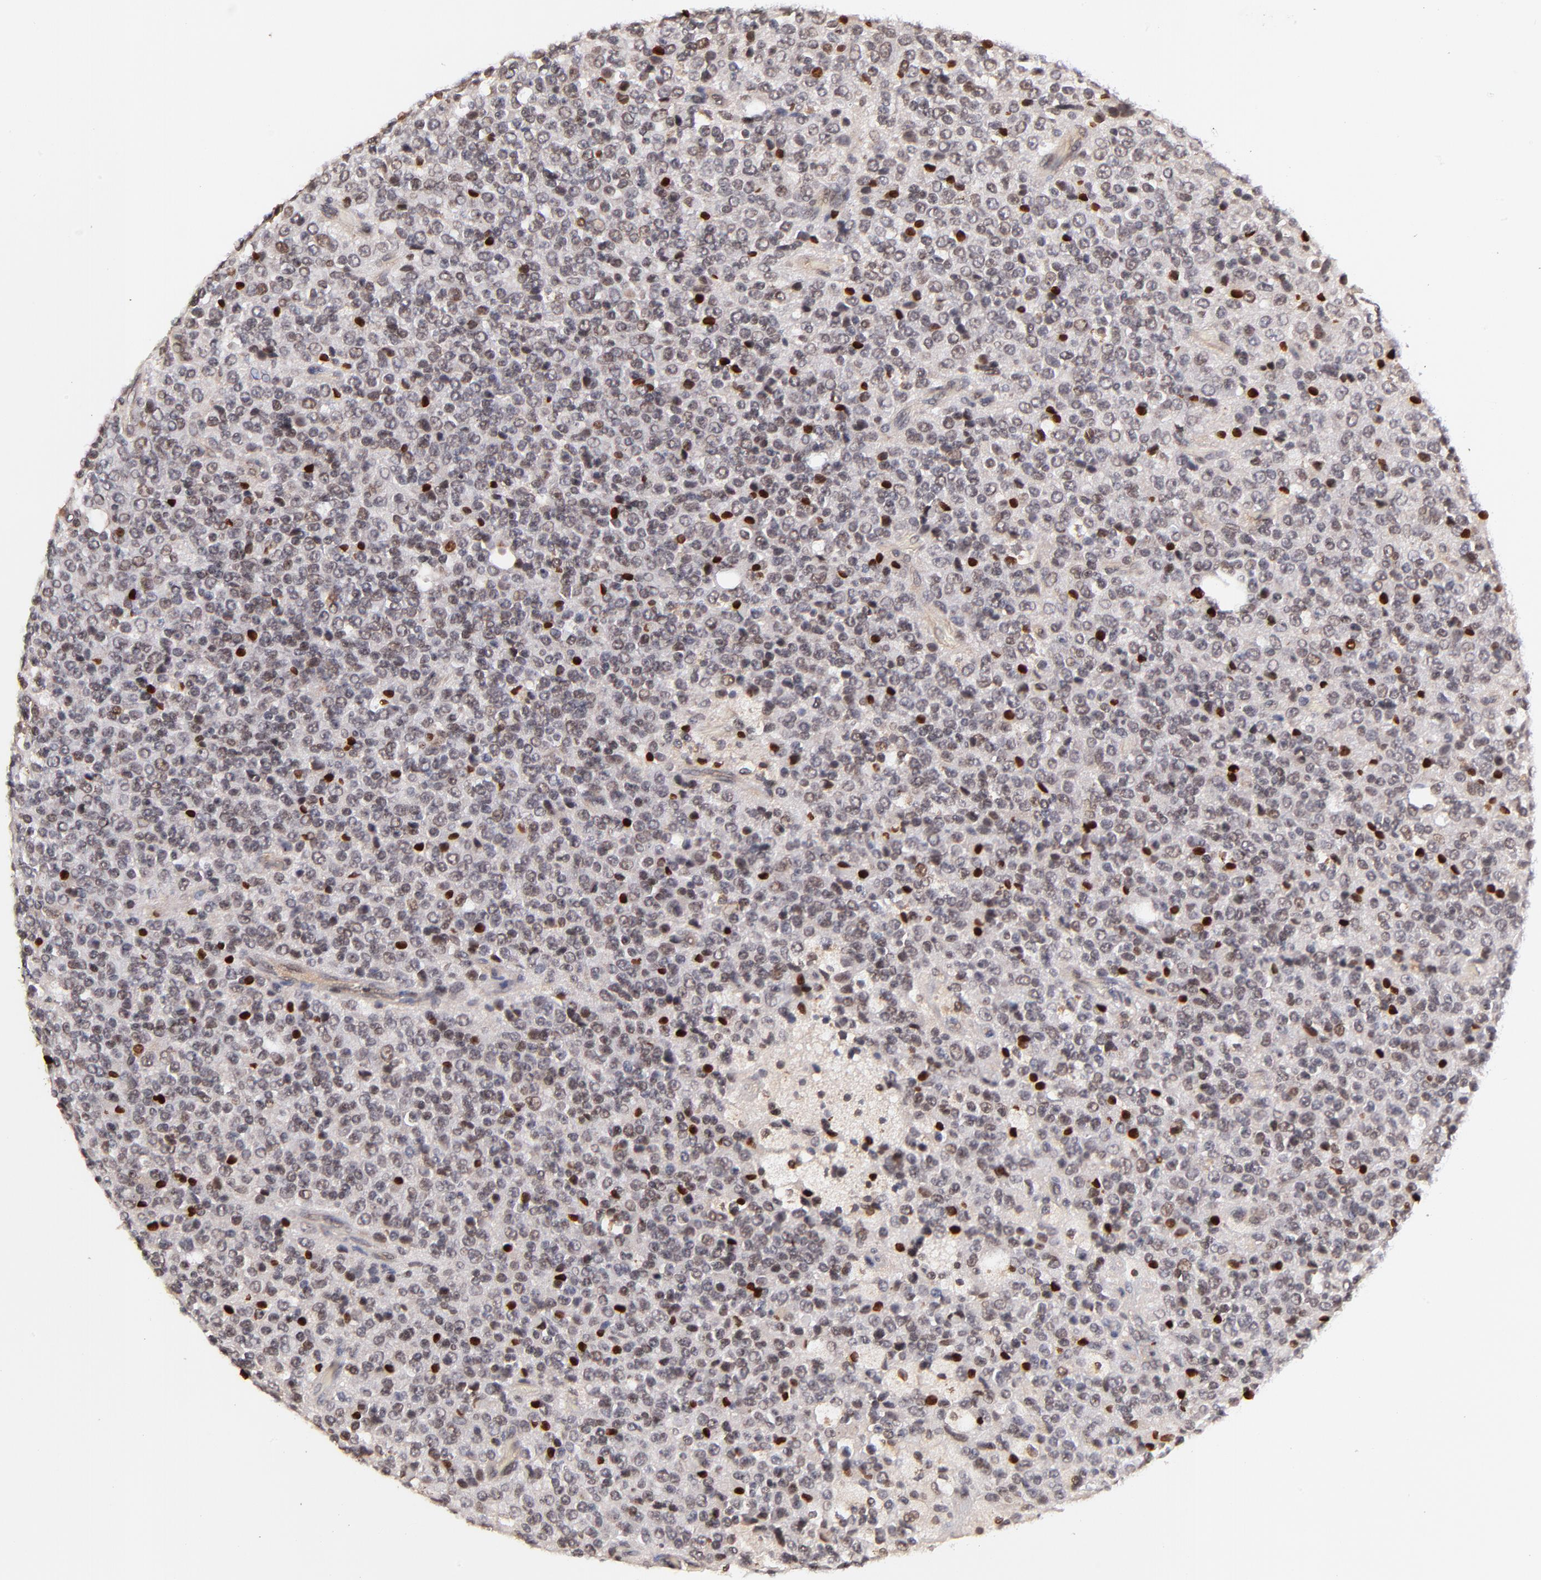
{"staining": {"intensity": "strong", "quantity": "<25%", "location": "cytoplasmic/membranous,nuclear"}, "tissue": "glioma", "cell_type": "Tumor cells", "image_type": "cancer", "snomed": [{"axis": "morphology", "description": "Glioma, malignant, High grade"}, {"axis": "topography", "description": "pancreas cauda"}], "caption": "Brown immunohistochemical staining in human high-grade glioma (malignant) exhibits strong cytoplasmic/membranous and nuclear positivity in approximately <25% of tumor cells.", "gene": "ZFP92", "patient": {"sex": "male", "age": 60}}